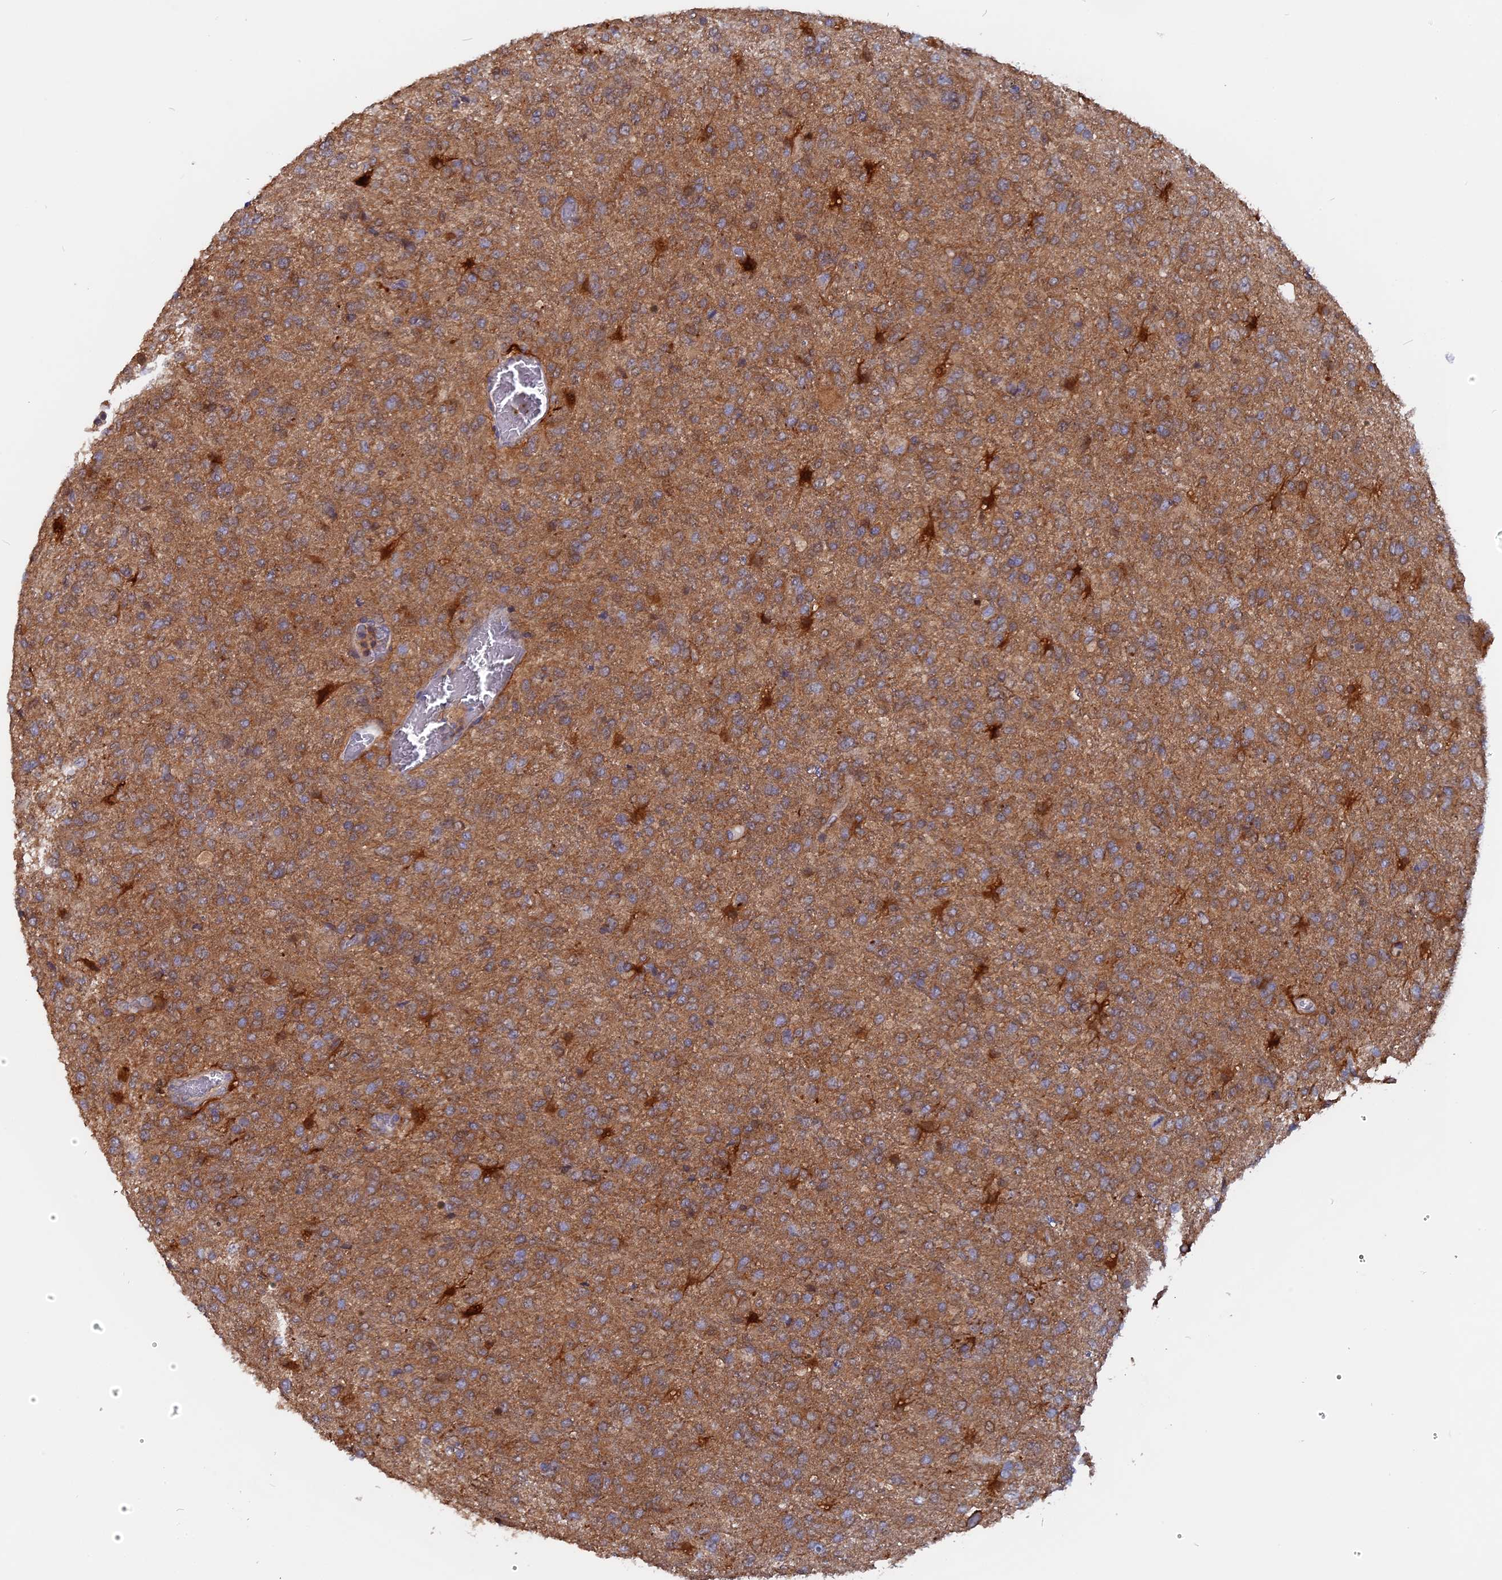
{"staining": {"intensity": "moderate", "quantity": ">75%", "location": "cytoplasmic/membranous"}, "tissue": "glioma", "cell_type": "Tumor cells", "image_type": "cancer", "snomed": [{"axis": "morphology", "description": "Glioma, malignant, High grade"}, {"axis": "topography", "description": "Brain"}], "caption": "High-magnification brightfield microscopy of high-grade glioma (malignant) stained with DAB (3,3'-diaminobenzidine) (brown) and counterstained with hematoxylin (blue). tumor cells exhibit moderate cytoplasmic/membranous positivity is identified in approximately>75% of cells.", "gene": "BLVRA", "patient": {"sex": "female", "age": 74}}